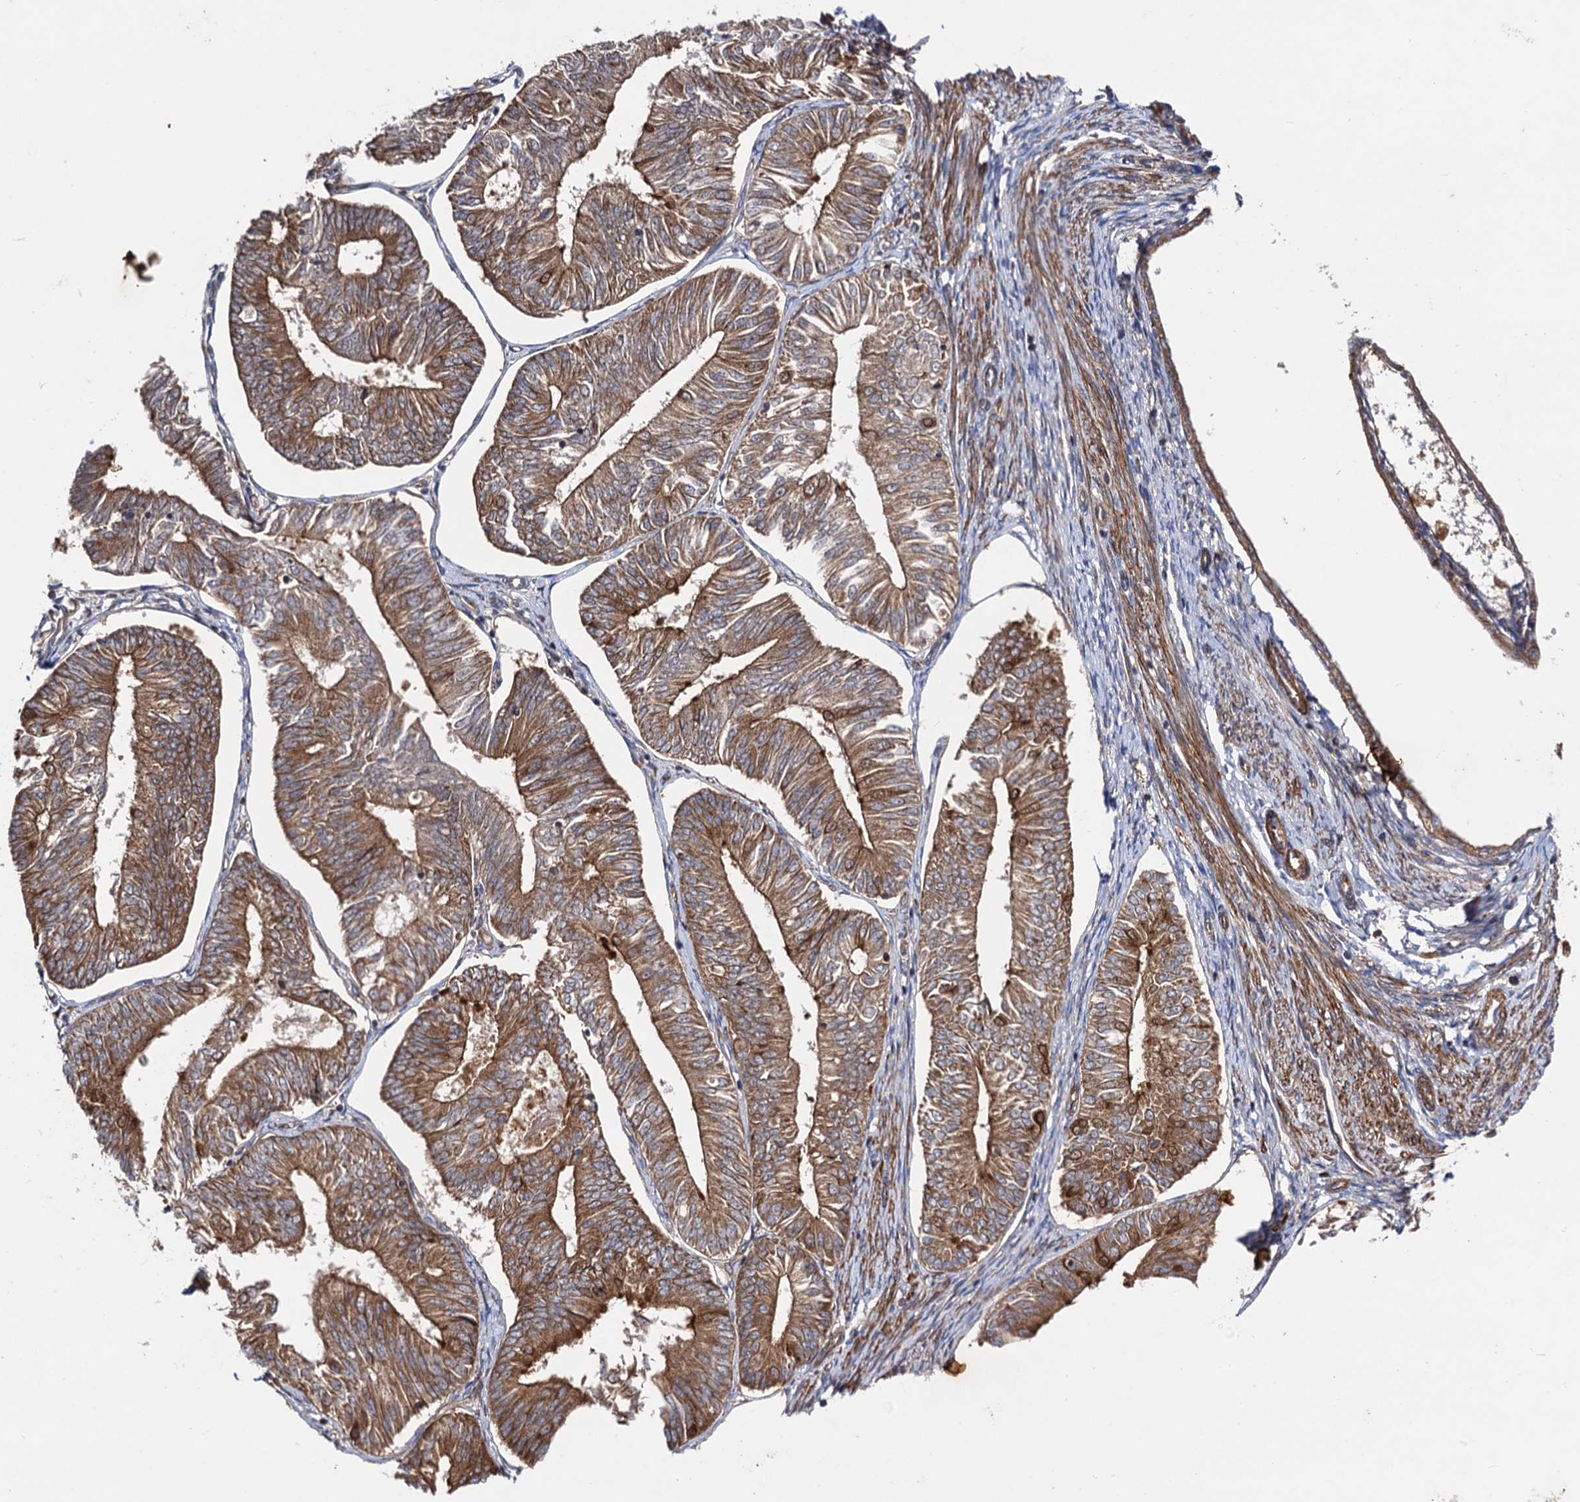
{"staining": {"intensity": "moderate", "quantity": ">75%", "location": "cytoplasmic/membranous"}, "tissue": "endometrial cancer", "cell_type": "Tumor cells", "image_type": "cancer", "snomed": [{"axis": "morphology", "description": "Adenocarcinoma, NOS"}, {"axis": "topography", "description": "Endometrium"}], "caption": "Endometrial adenocarcinoma tissue demonstrates moderate cytoplasmic/membranous staining in about >75% of tumor cells, visualized by immunohistochemistry.", "gene": "DYDC1", "patient": {"sex": "female", "age": 58}}